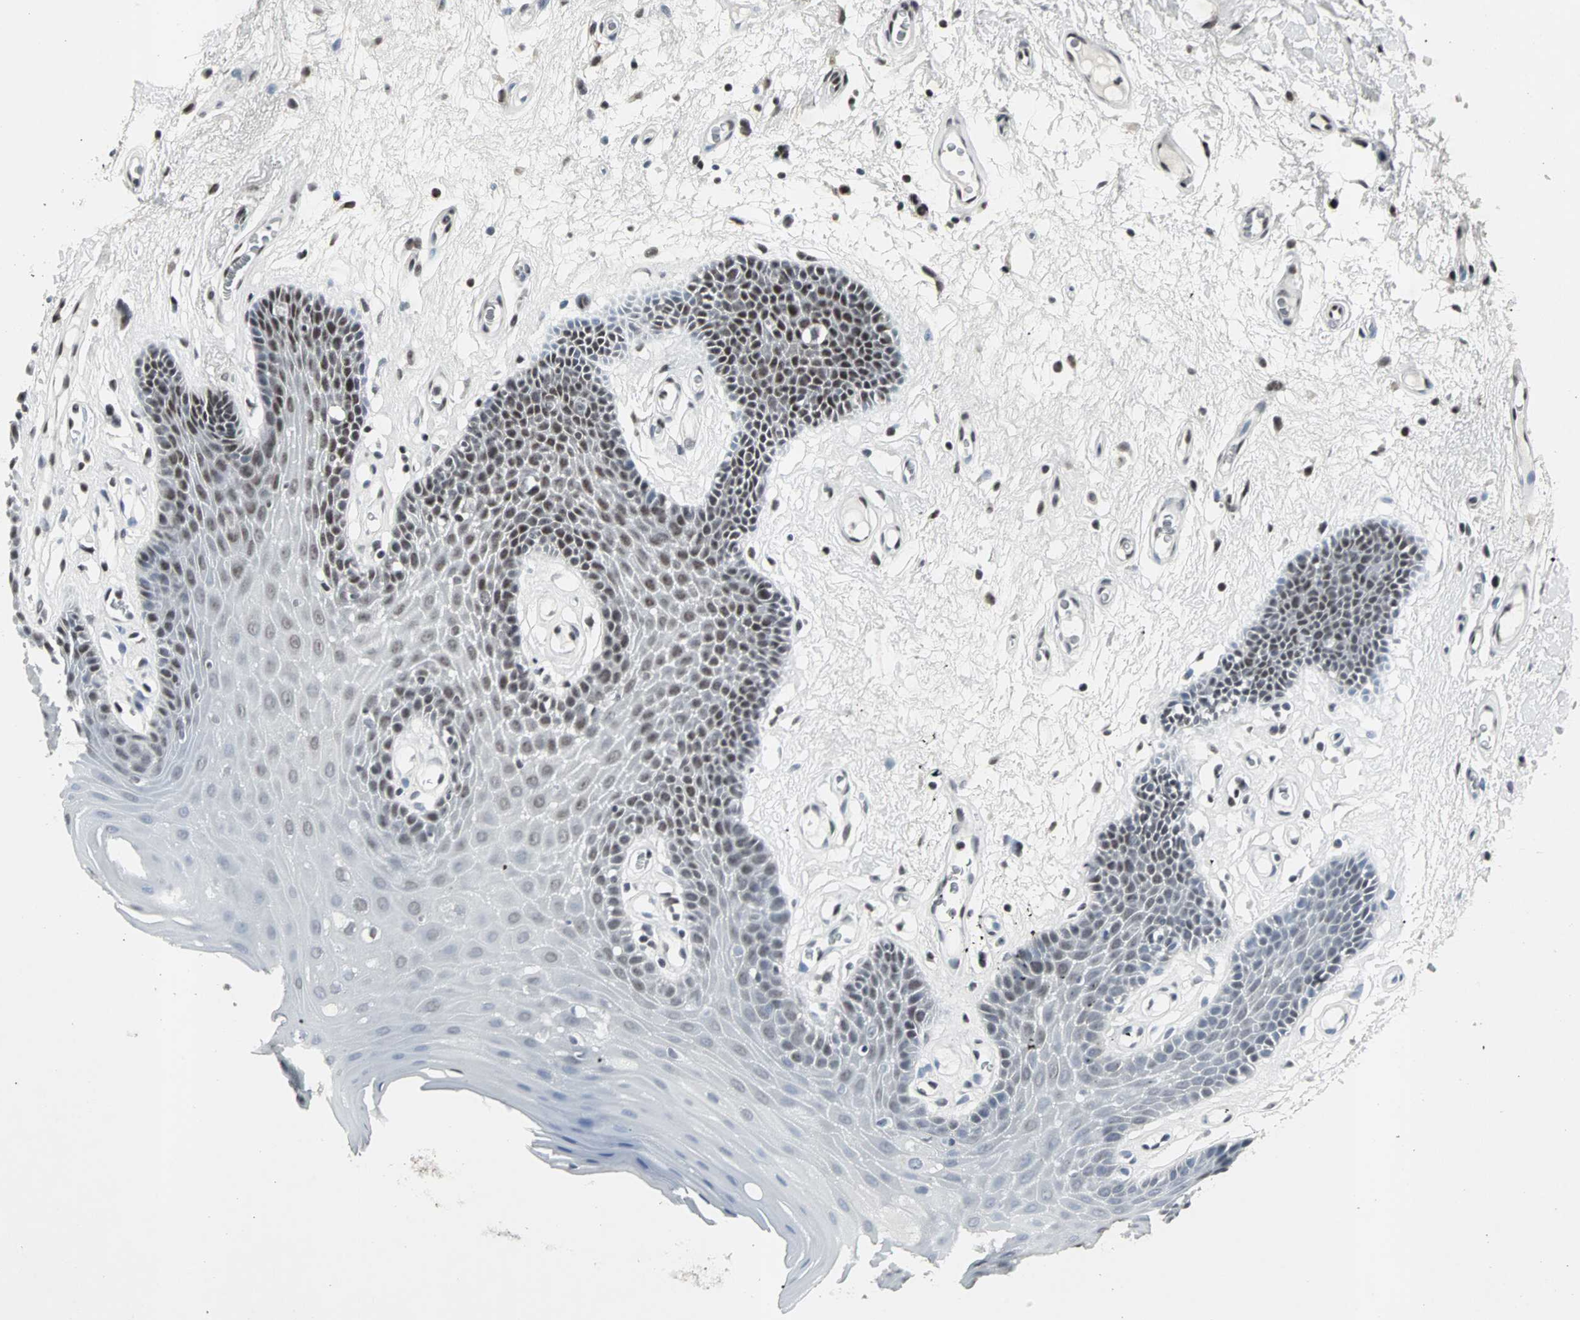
{"staining": {"intensity": "moderate", "quantity": "25%-75%", "location": "nuclear"}, "tissue": "oral mucosa", "cell_type": "Squamous epithelial cells", "image_type": "normal", "snomed": [{"axis": "morphology", "description": "Normal tissue, NOS"}, {"axis": "morphology", "description": "Squamous cell carcinoma, NOS"}, {"axis": "topography", "description": "Skeletal muscle"}, {"axis": "topography", "description": "Oral tissue"}, {"axis": "topography", "description": "Head-Neck"}], "caption": "Squamous epithelial cells demonstrate medium levels of moderate nuclear expression in approximately 25%-75% of cells in benign human oral mucosa.", "gene": "PNKP", "patient": {"sex": "male", "age": 71}}